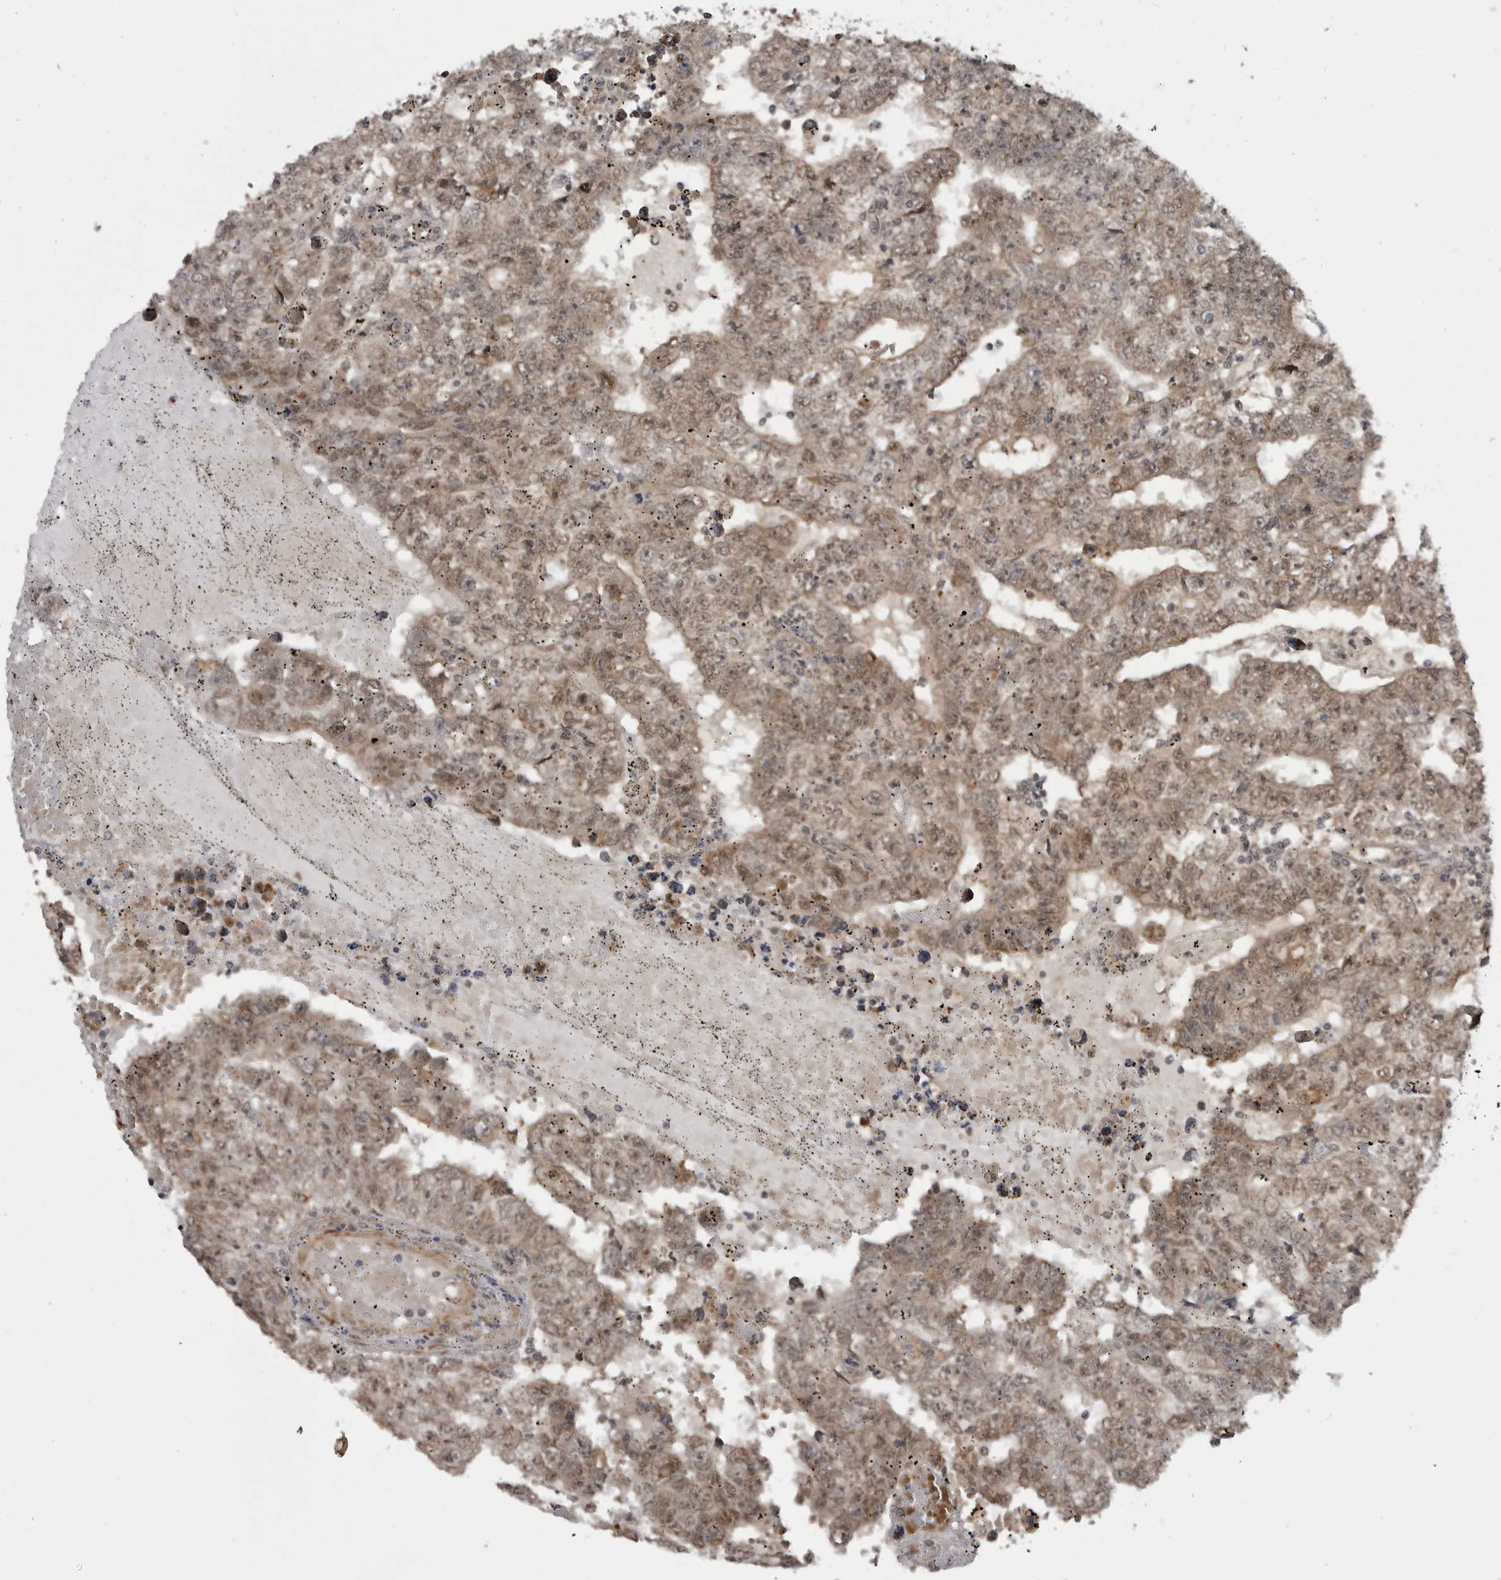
{"staining": {"intensity": "weak", "quantity": ">75%", "location": "cytoplasmic/membranous,nuclear"}, "tissue": "testis cancer", "cell_type": "Tumor cells", "image_type": "cancer", "snomed": [{"axis": "morphology", "description": "Carcinoma, Embryonal, NOS"}, {"axis": "topography", "description": "Testis"}], "caption": "The histopathology image shows immunohistochemical staining of testis embryonal carcinoma. There is weak cytoplasmic/membranous and nuclear staining is present in approximately >75% of tumor cells.", "gene": "FAAP100", "patient": {"sex": "male", "age": 25}}